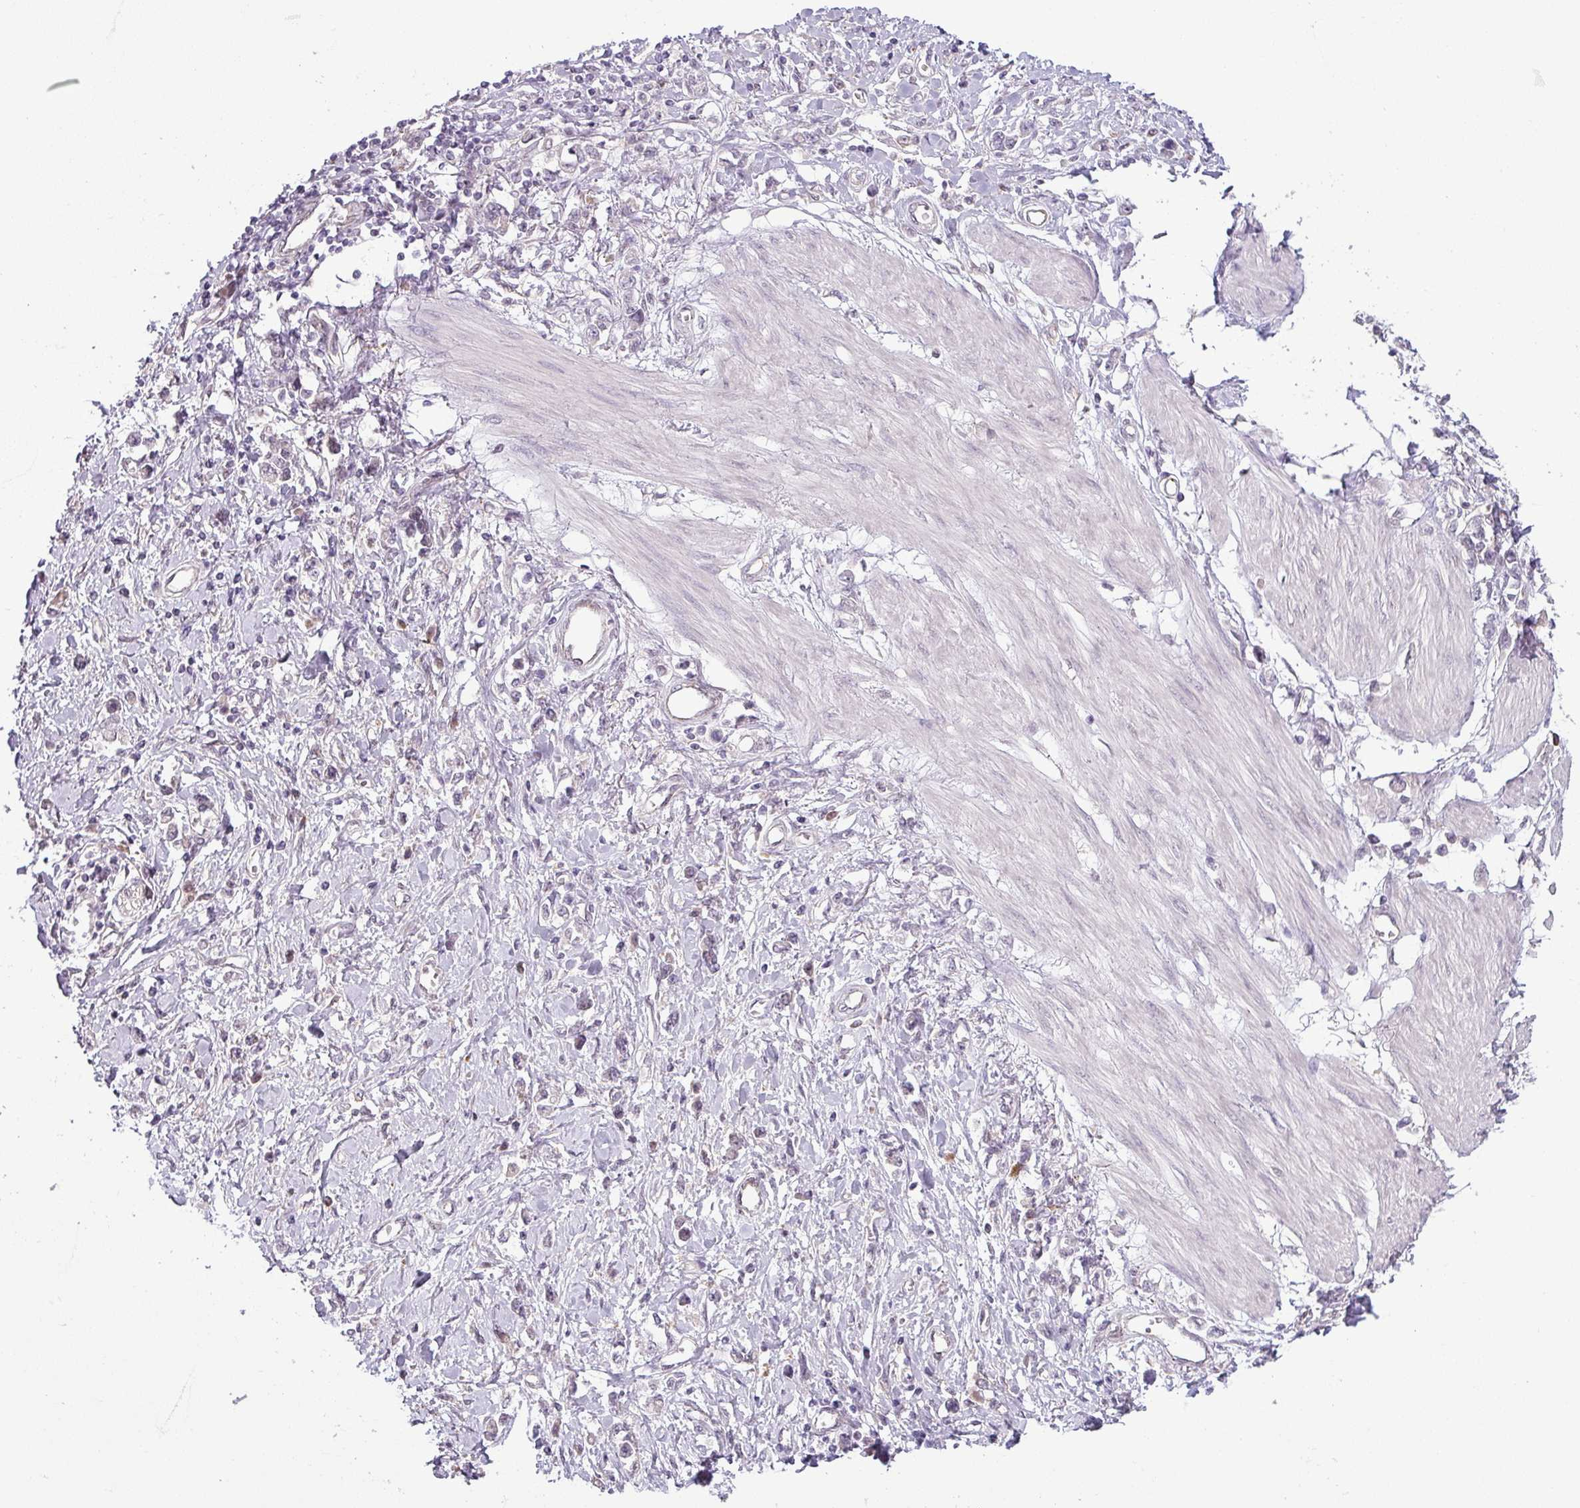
{"staining": {"intensity": "negative", "quantity": "none", "location": "none"}, "tissue": "stomach cancer", "cell_type": "Tumor cells", "image_type": "cancer", "snomed": [{"axis": "morphology", "description": "Adenocarcinoma, NOS"}, {"axis": "topography", "description": "Stomach"}], "caption": "DAB (3,3'-diaminobenzidine) immunohistochemical staining of human stomach adenocarcinoma demonstrates no significant expression in tumor cells. (Brightfield microscopy of DAB (3,3'-diaminobenzidine) IHC at high magnification).", "gene": "CCDC144A", "patient": {"sex": "female", "age": 76}}